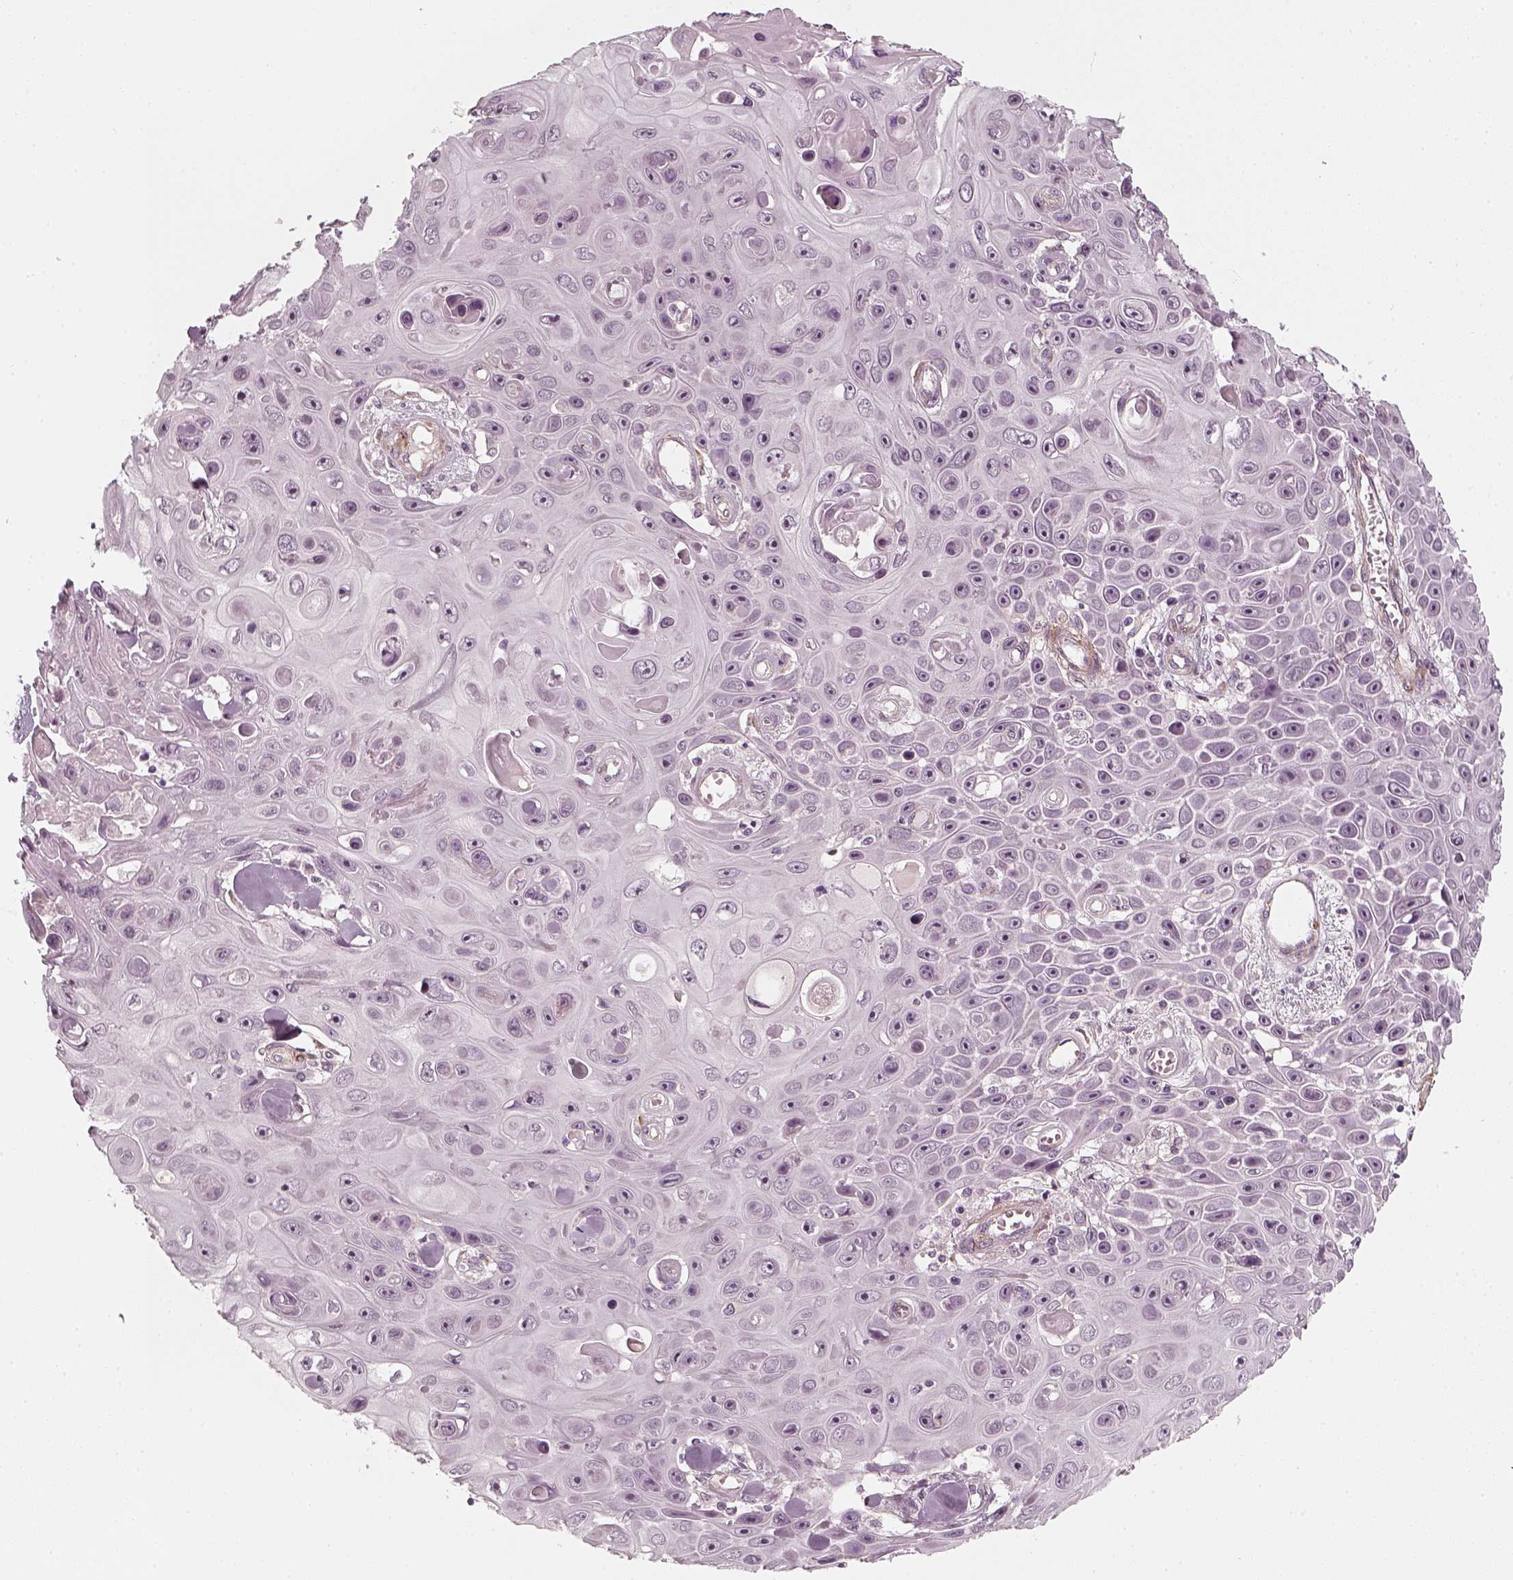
{"staining": {"intensity": "negative", "quantity": "none", "location": "none"}, "tissue": "skin cancer", "cell_type": "Tumor cells", "image_type": "cancer", "snomed": [{"axis": "morphology", "description": "Squamous cell carcinoma, NOS"}, {"axis": "topography", "description": "Skin"}], "caption": "Tumor cells are negative for protein expression in human skin squamous cell carcinoma.", "gene": "LAMB2", "patient": {"sex": "male", "age": 82}}